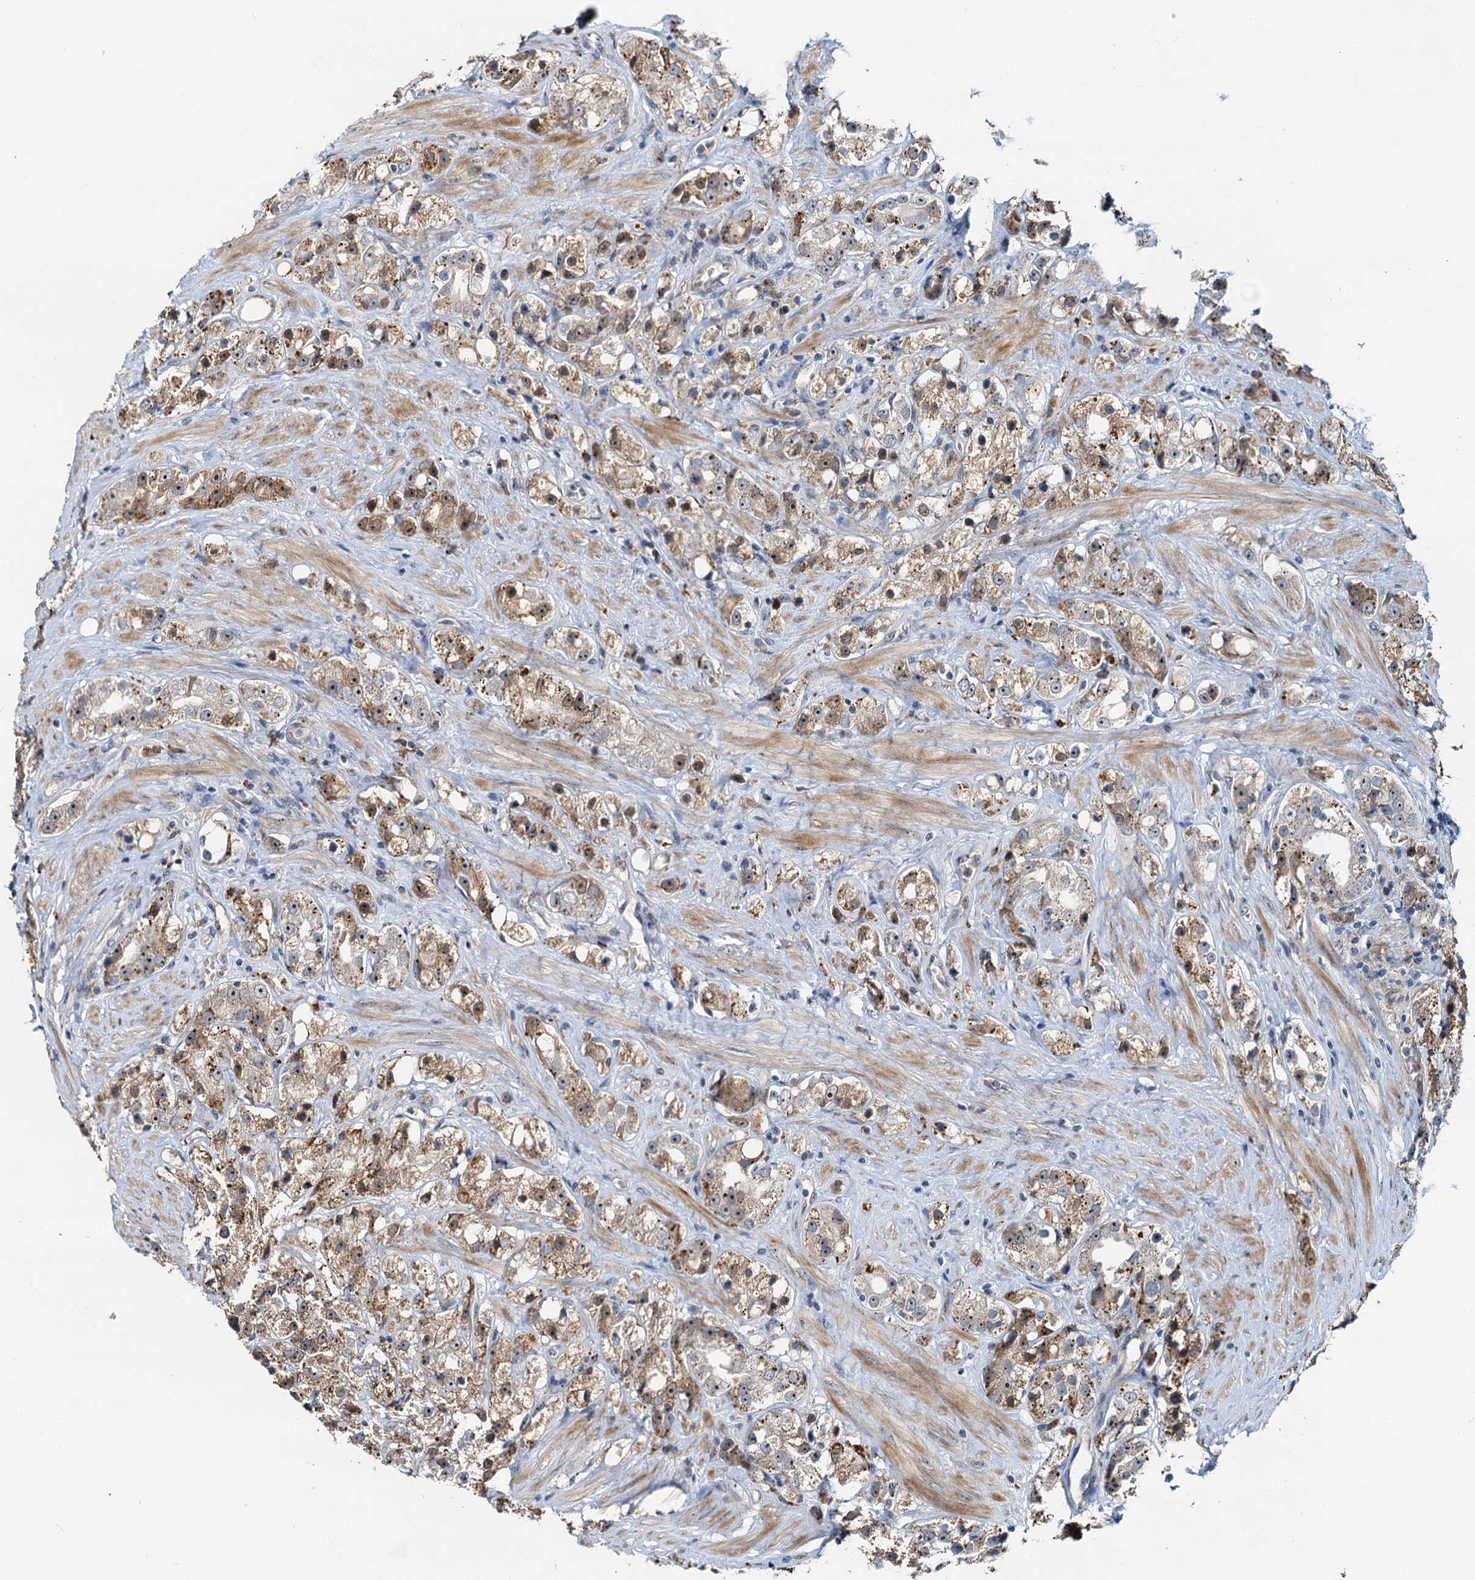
{"staining": {"intensity": "moderate", "quantity": "25%-75%", "location": "cytoplasmic/membranous,nuclear"}, "tissue": "prostate cancer", "cell_type": "Tumor cells", "image_type": "cancer", "snomed": [{"axis": "morphology", "description": "Adenocarcinoma, NOS"}, {"axis": "topography", "description": "Prostate"}], "caption": "Approximately 25%-75% of tumor cells in human adenocarcinoma (prostate) demonstrate moderate cytoplasmic/membranous and nuclear protein staining as visualized by brown immunohistochemical staining.", "gene": "RGS7BP", "patient": {"sex": "male", "age": 79}}